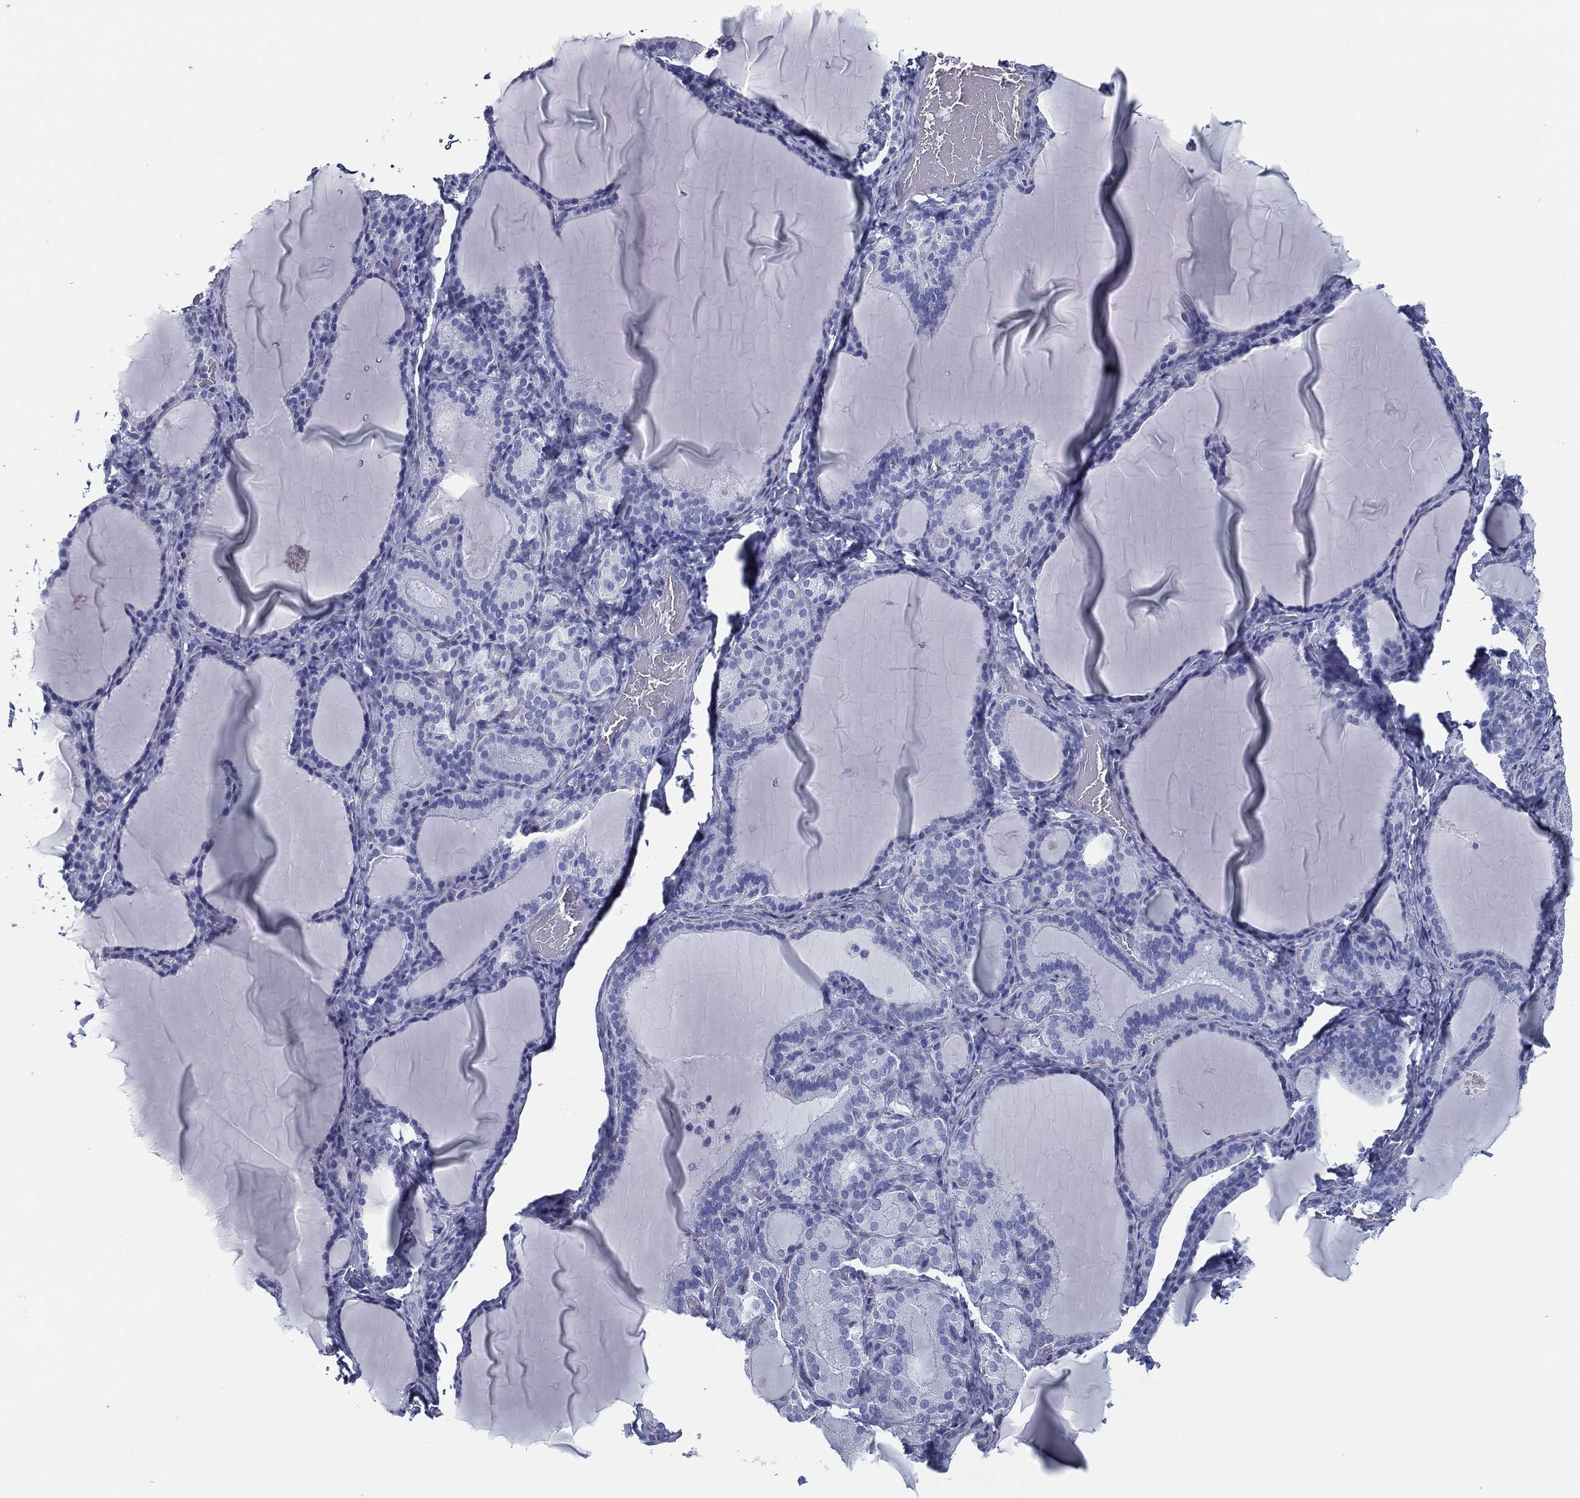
{"staining": {"intensity": "negative", "quantity": "none", "location": "none"}, "tissue": "thyroid gland", "cell_type": "Glandular cells", "image_type": "normal", "snomed": [{"axis": "morphology", "description": "Normal tissue, NOS"}, {"axis": "morphology", "description": "Hyperplasia, NOS"}, {"axis": "topography", "description": "Thyroid gland"}], "caption": "The histopathology image displays no staining of glandular cells in normal thyroid gland.", "gene": "TMEM252", "patient": {"sex": "female", "age": 27}}